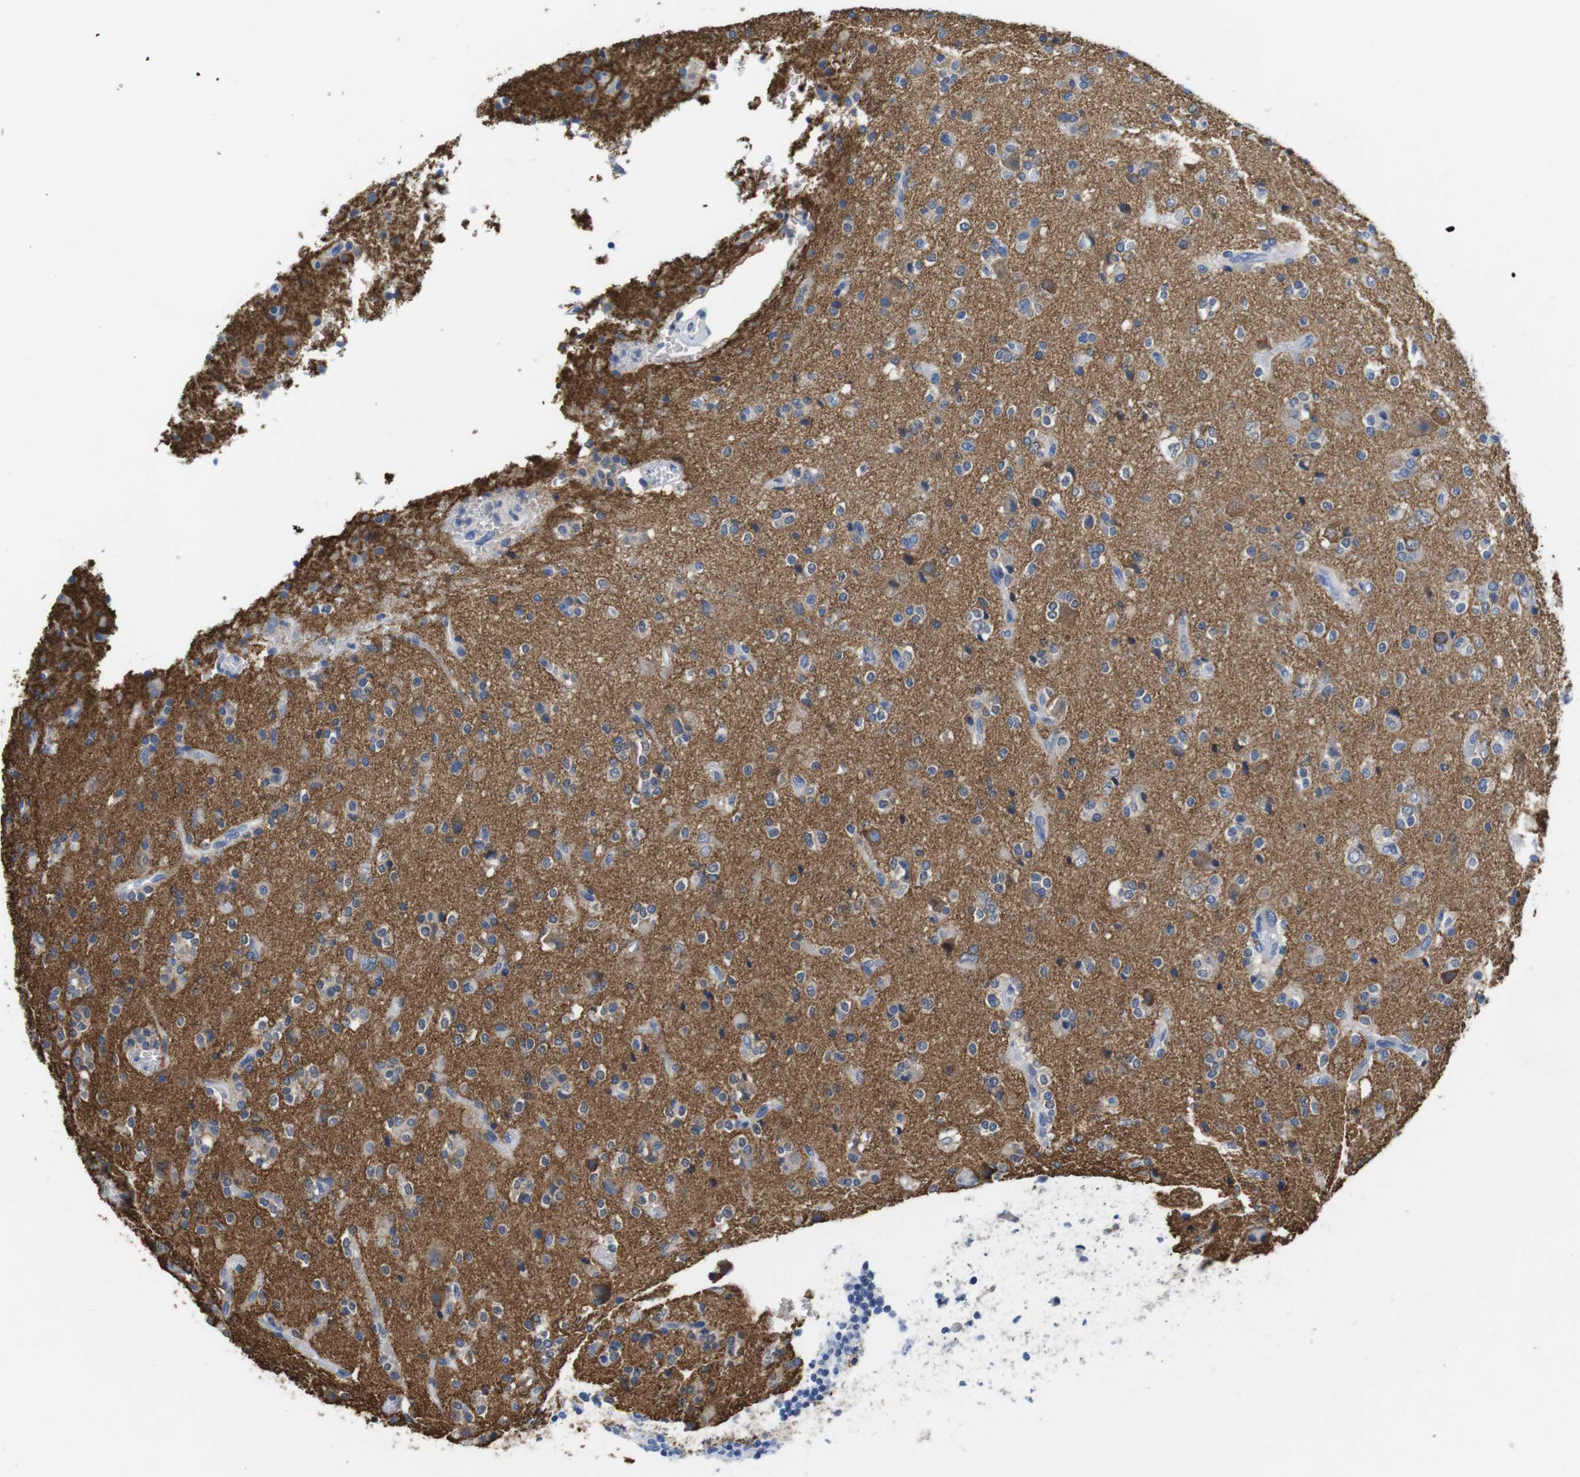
{"staining": {"intensity": "negative", "quantity": "none", "location": "none"}, "tissue": "glioma", "cell_type": "Tumor cells", "image_type": "cancer", "snomed": [{"axis": "morphology", "description": "Glioma, malignant, High grade"}, {"axis": "topography", "description": "Brain"}], "caption": "Immunohistochemical staining of high-grade glioma (malignant) displays no significant staining in tumor cells.", "gene": "MAP6", "patient": {"sex": "male", "age": 47}}